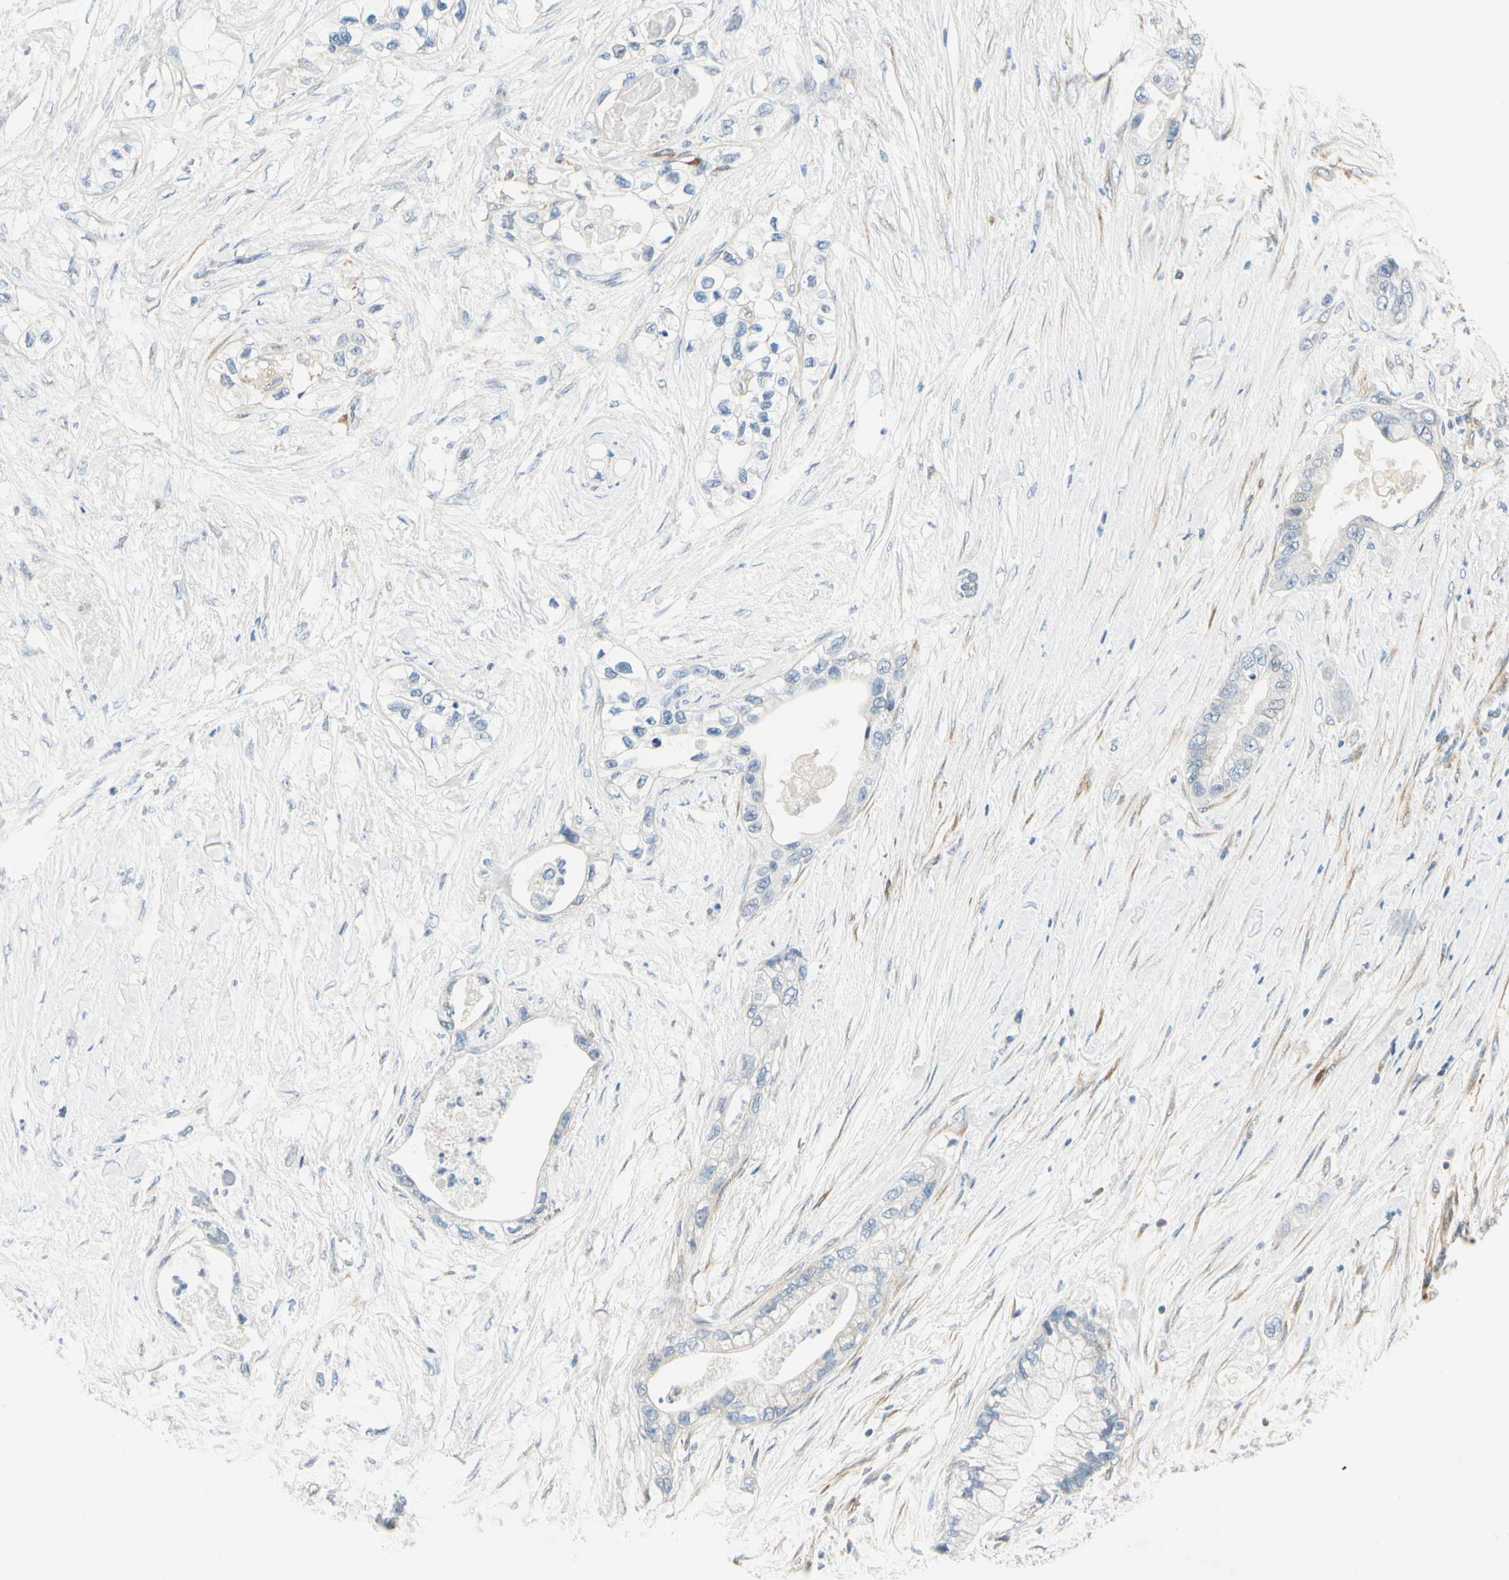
{"staining": {"intensity": "negative", "quantity": "none", "location": "none"}, "tissue": "pancreatic cancer", "cell_type": "Tumor cells", "image_type": "cancer", "snomed": [{"axis": "morphology", "description": "Adenocarcinoma, NOS"}, {"axis": "topography", "description": "Pancreas"}], "caption": "Immunohistochemical staining of pancreatic cancer displays no significant positivity in tumor cells.", "gene": "AMPH", "patient": {"sex": "female", "age": 70}}